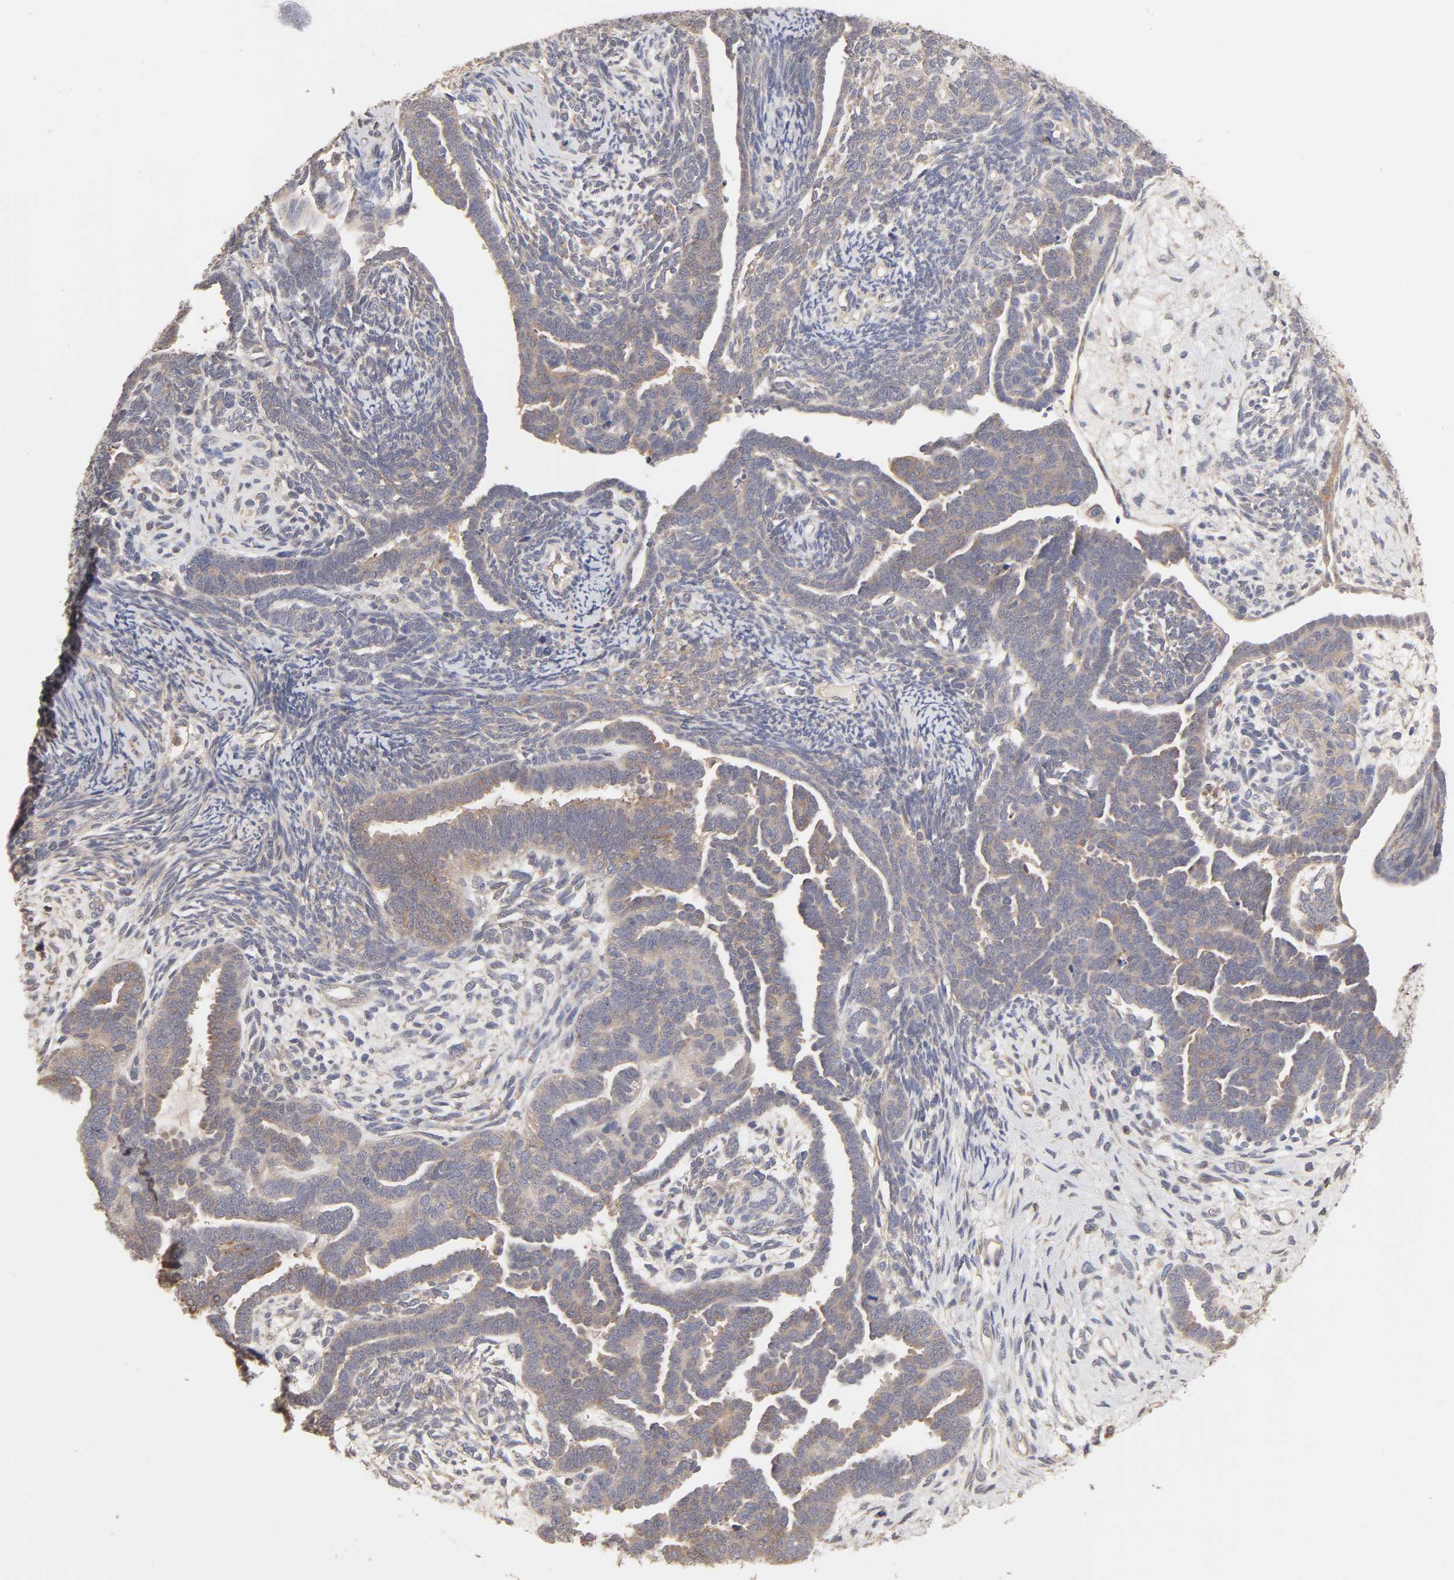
{"staining": {"intensity": "weak", "quantity": "25%-75%", "location": "cytoplasmic/membranous"}, "tissue": "endometrial cancer", "cell_type": "Tumor cells", "image_type": "cancer", "snomed": [{"axis": "morphology", "description": "Neoplasm, malignant, NOS"}, {"axis": "topography", "description": "Endometrium"}], "caption": "High-magnification brightfield microscopy of malignant neoplasm (endometrial) stained with DAB (brown) and counterstained with hematoxylin (blue). tumor cells exhibit weak cytoplasmic/membranous staining is seen in approximately25%-75% of cells. Immunohistochemistry (ihc) stains the protein of interest in brown and the nuclei are stained blue.", "gene": "AP1G2", "patient": {"sex": "female", "age": 74}}